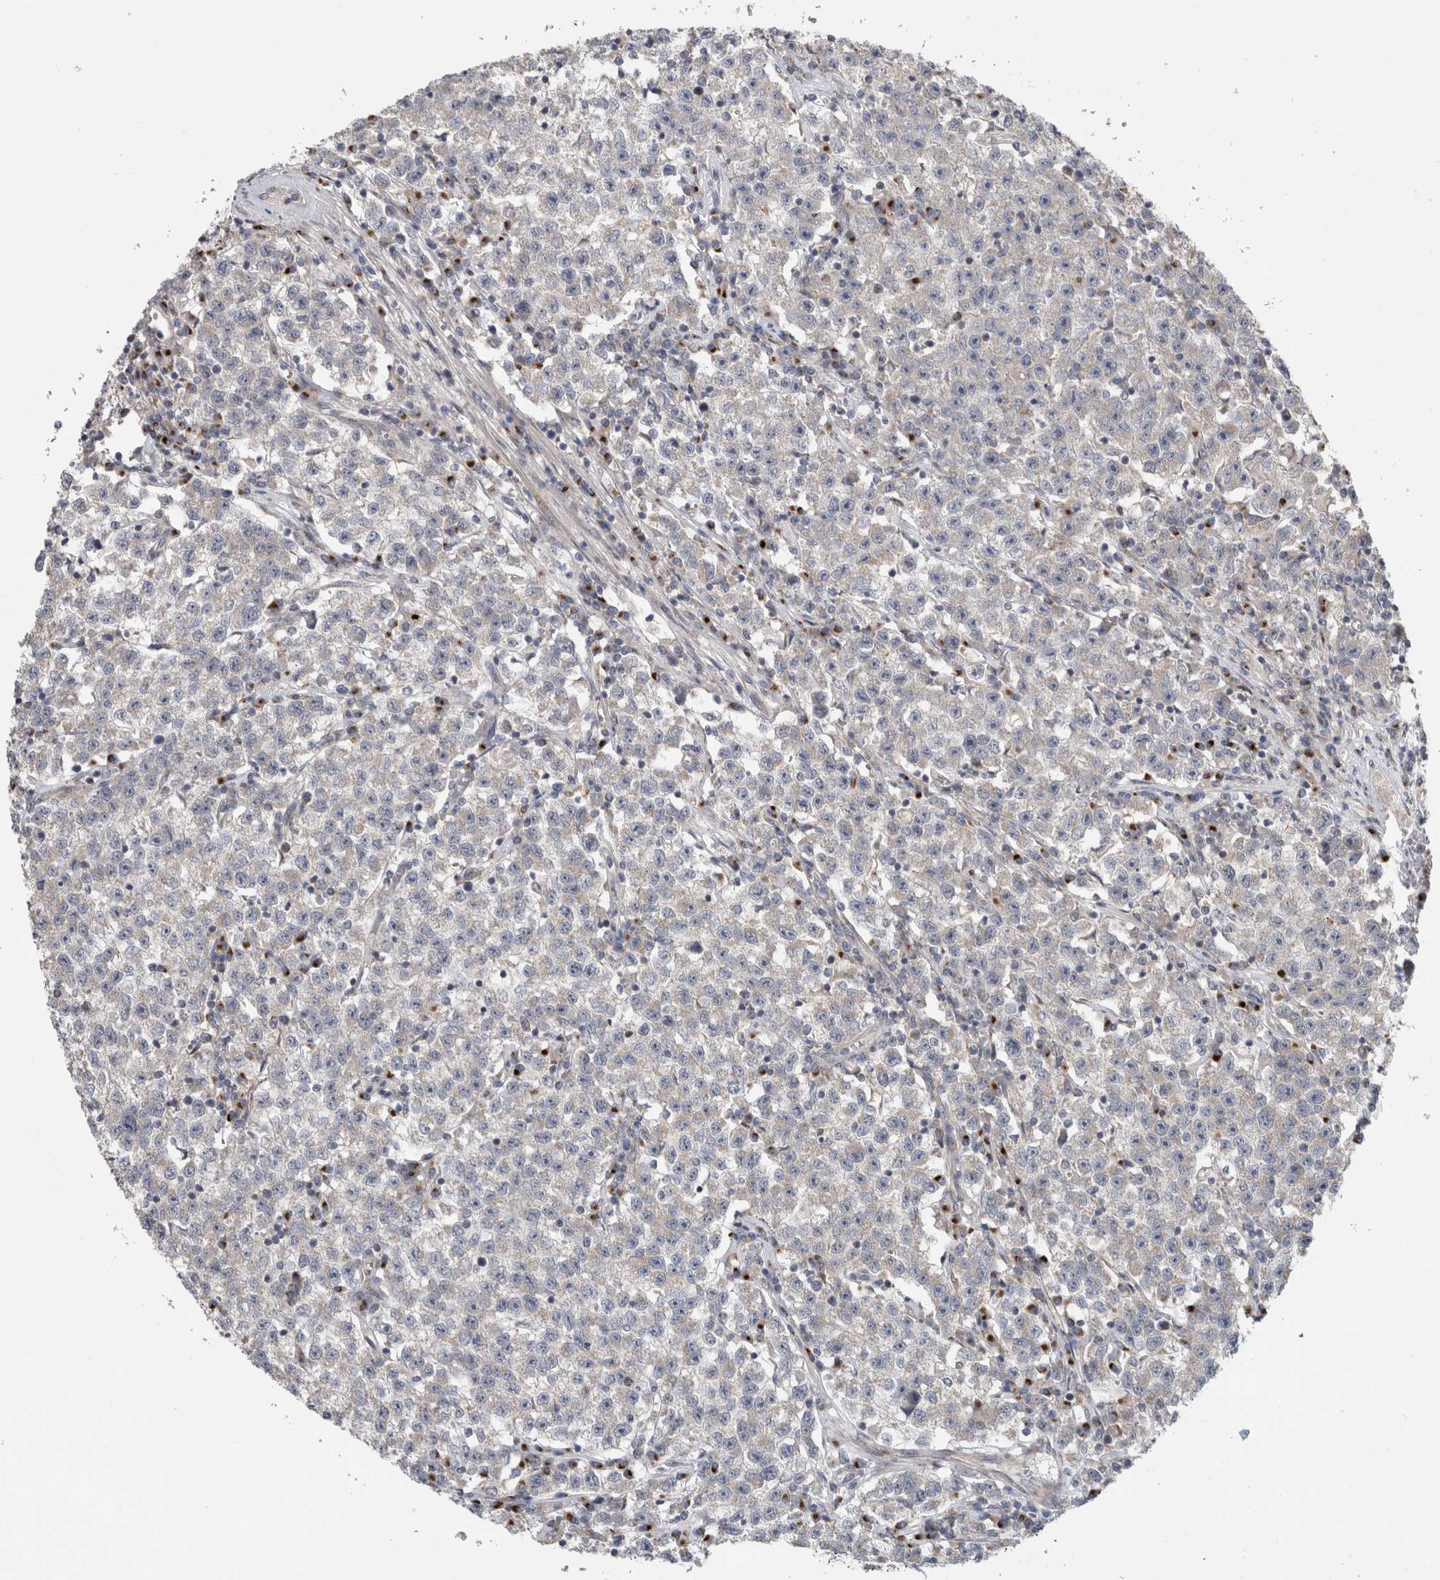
{"staining": {"intensity": "weak", "quantity": "<25%", "location": "cytoplasmic/membranous"}, "tissue": "testis cancer", "cell_type": "Tumor cells", "image_type": "cancer", "snomed": [{"axis": "morphology", "description": "Seminoma, NOS"}, {"axis": "topography", "description": "Testis"}], "caption": "Tumor cells are negative for protein expression in human testis seminoma.", "gene": "TRIM5", "patient": {"sex": "male", "age": 22}}